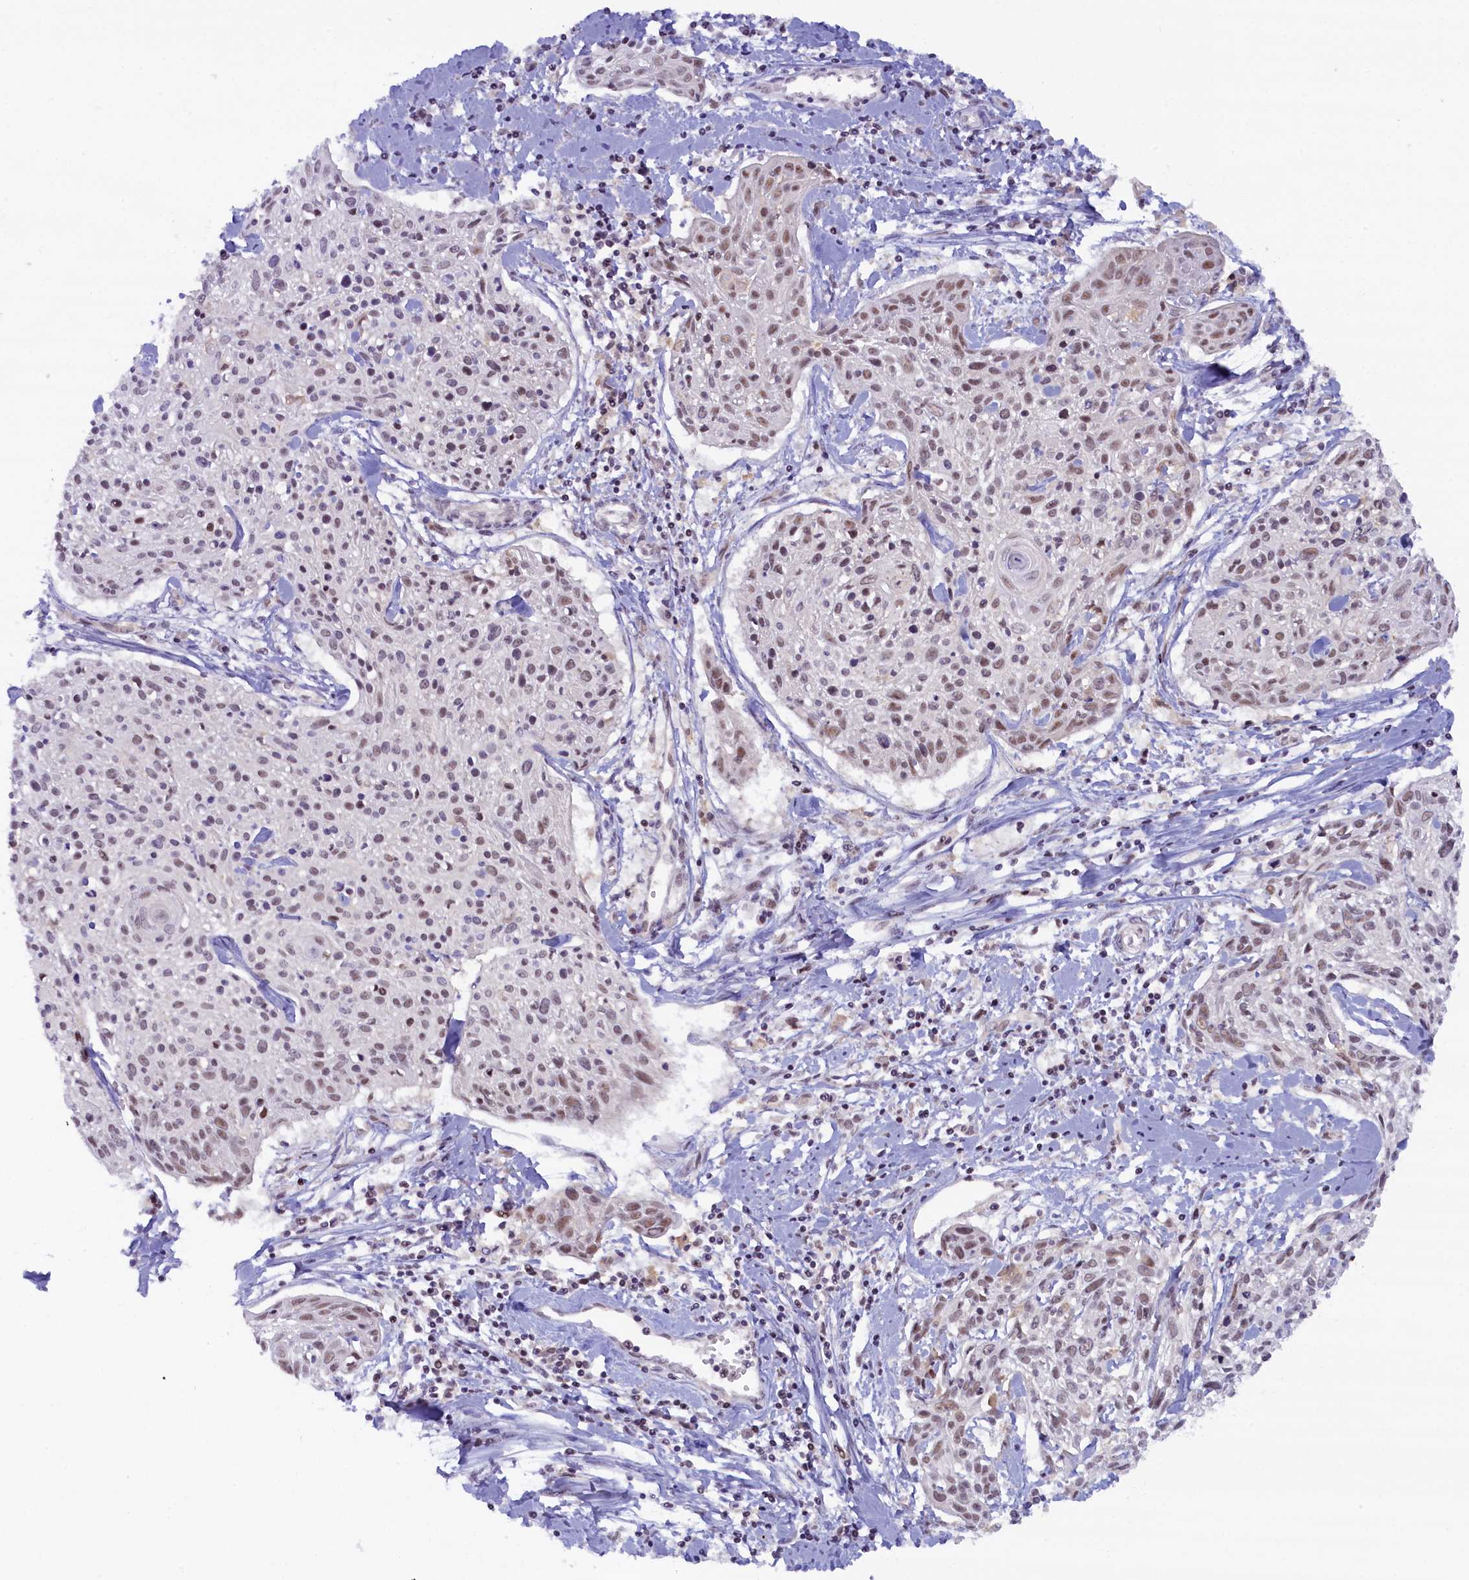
{"staining": {"intensity": "weak", "quantity": "25%-75%", "location": "nuclear"}, "tissue": "cervical cancer", "cell_type": "Tumor cells", "image_type": "cancer", "snomed": [{"axis": "morphology", "description": "Squamous cell carcinoma, NOS"}, {"axis": "topography", "description": "Cervix"}], "caption": "Tumor cells exhibit weak nuclear staining in approximately 25%-75% of cells in cervical cancer.", "gene": "FCHO1", "patient": {"sex": "female", "age": 51}}